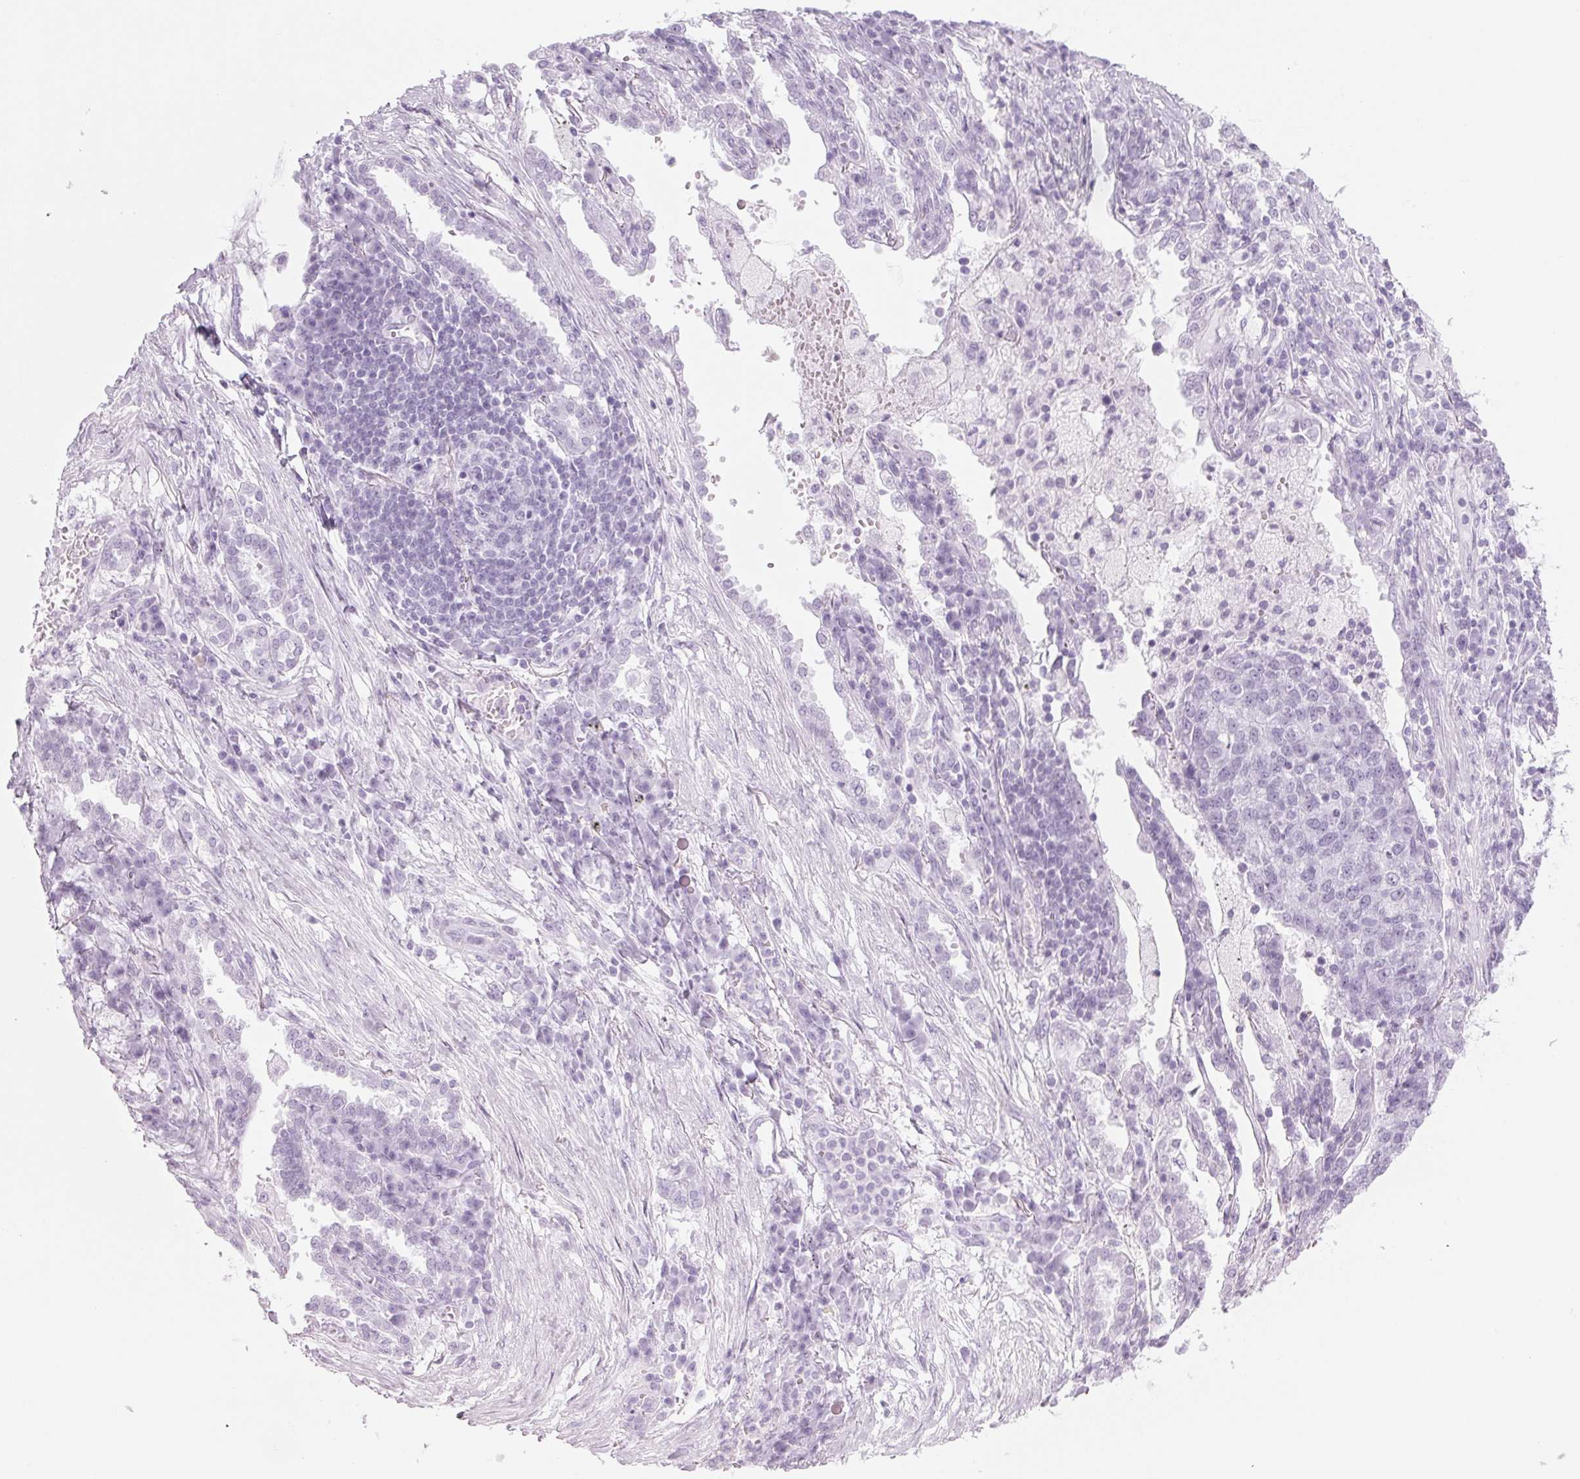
{"staining": {"intensity": "negative", "quantity": "none", "location": "none"}, "tissue": "lung cancer", "cell_type": "Tumor cells", "image_type": "cancer", "snomed": [{"axis": "morphology", "description": "Adenocarcinoma, NOS"}, {"axis": "topography", "description": "Lung"}], "caption": "This image is of adenocarcinoma (lung) stained with IHC to label a protein in brown with the nuclei are counter-stained blue. There is no staining in tumor cells.", "gene": "DNTTIP2", "patient": {"sex": "male", "age": 57}}